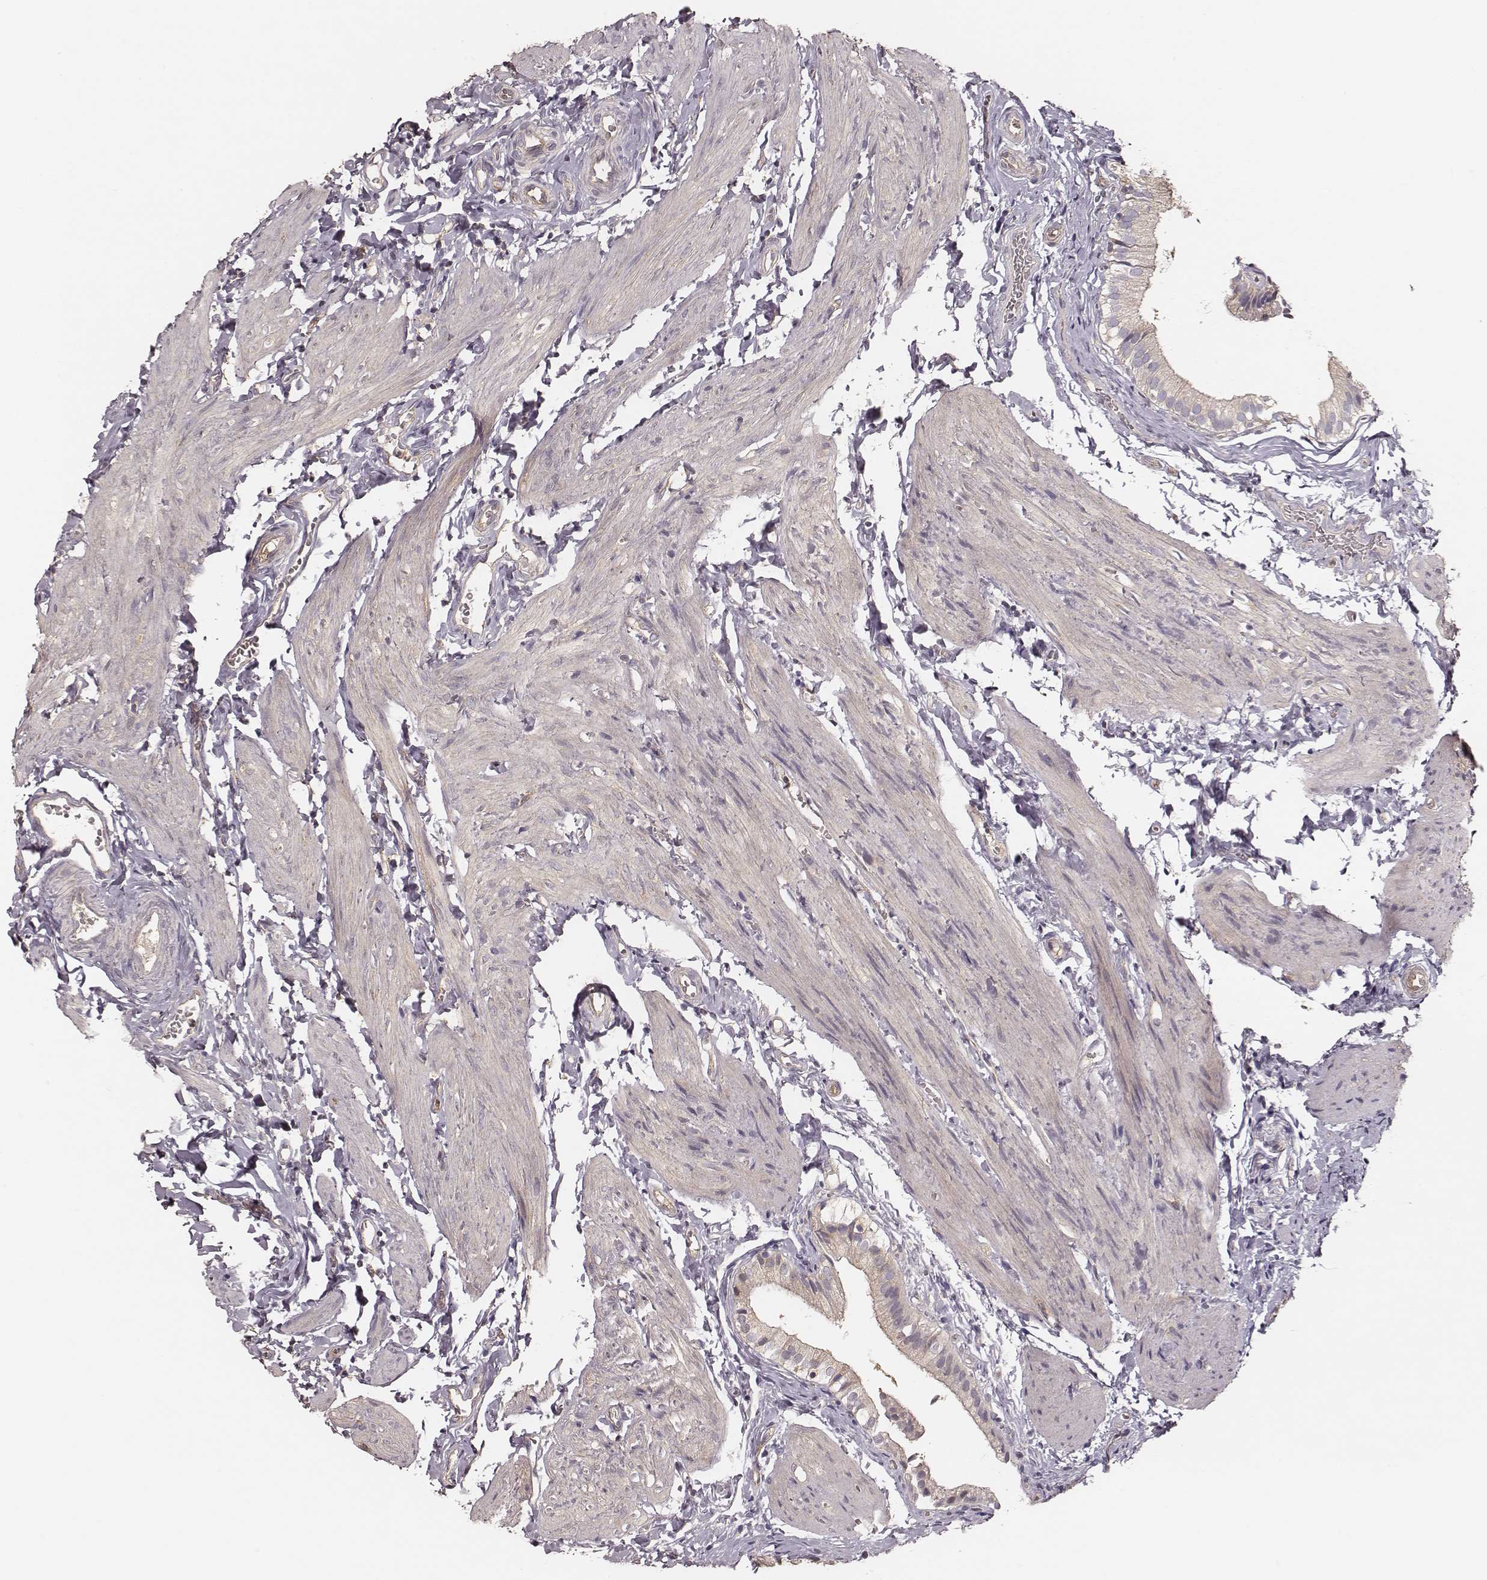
{"staining": {"intensity": "weak", "quantity": "25%-75%", "location": "cytoplasmic/membranous"}, "tissue": "gallbladder", "cell_type": "Glandular cells", "image_type": "normal", "snomed": [{"axis": "morphology", "description": "Normal tissue, NOS"}, {"axis": "topography", "description": "Gallbladder"}], "caption": "IHC of benign human gallbladder exhibits low levels of weak cytoplasmic/membranous positivity in approximately 25%-75% of glandular cells.", "gene": "CARS1", "patient": {"sex": "female", "age": 47}}